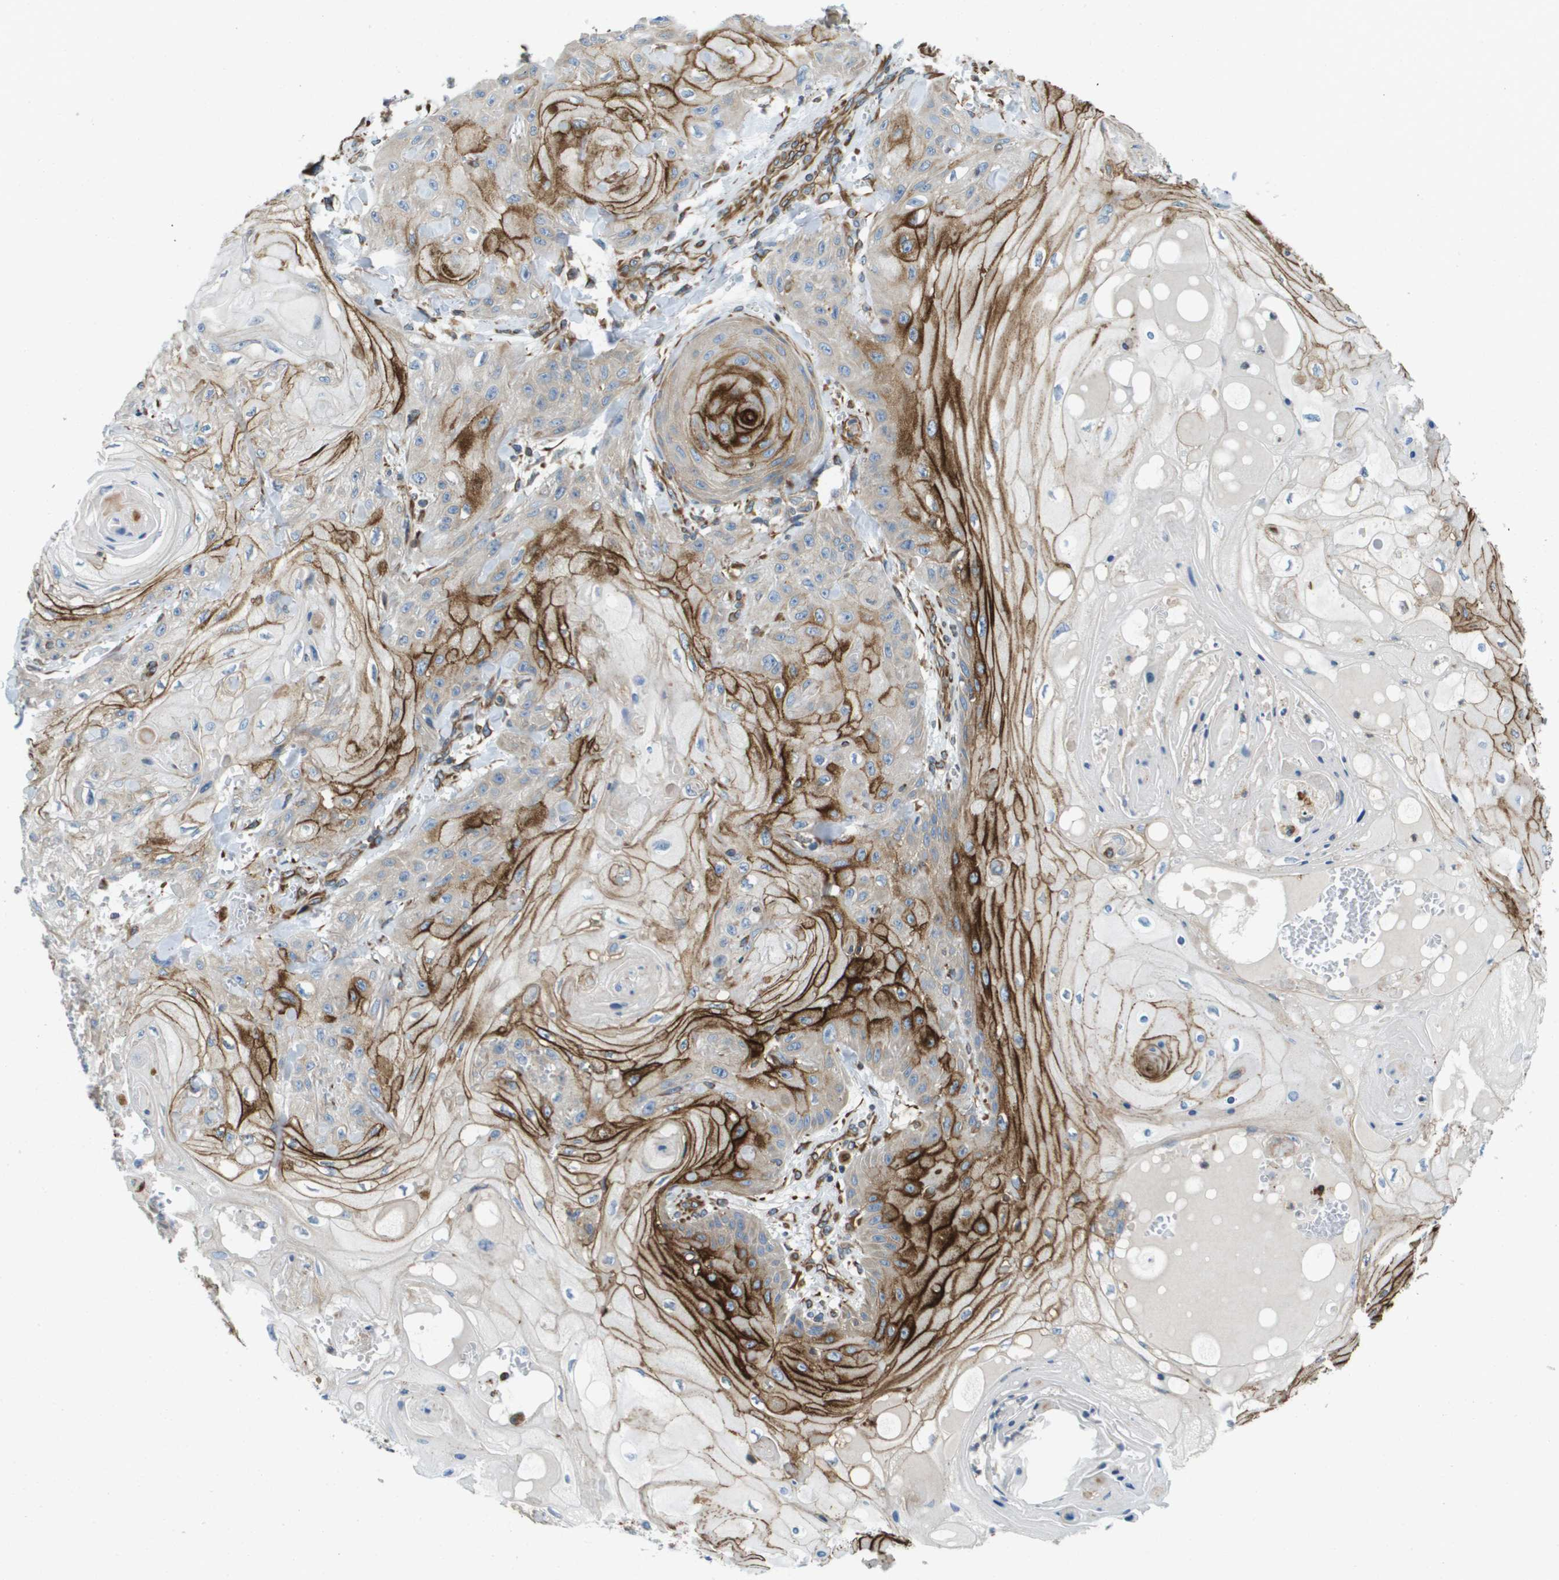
{"staining": {"intensity": "strong", "quantity": "25%-75%", "location": "cytoplasmic/membranous"}, "tissue": "skin cancer", "cell_type": "Tumor cells", "image_type": "cancer", "snomed": [{"axis": "morphology", "description": "Squamous cell carcinoma, NOS"}, {"axis": "topography", "description": "Skin"}], "caption": "Skin squamous cell carcinoma stained for a protein (brown) displays strong cytoplasmic/membranous positive expression in approximately 25%-75% of tumor cells.", "gene": "HSD17B12", "patient": {"sex": "male", "age": 74}}